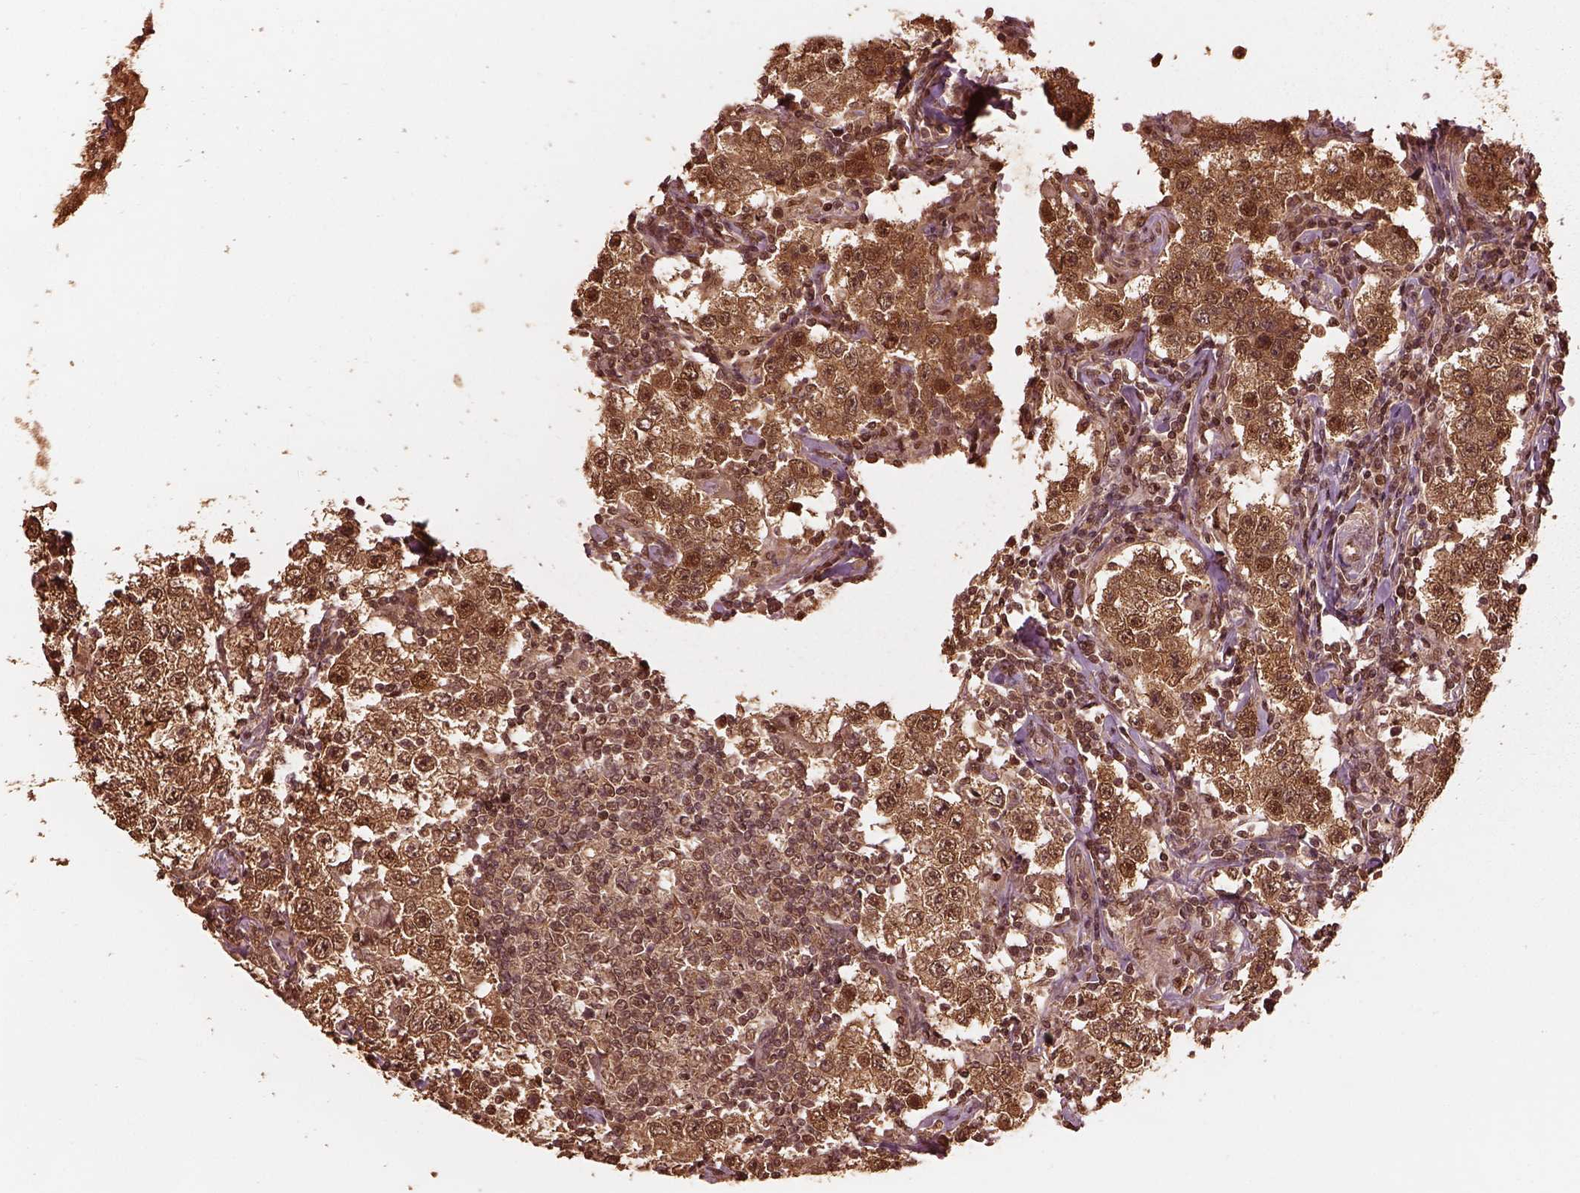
{"staining": {"intensity": "moderate", "quantity": ">75%", "location": "cytoplasmic/membranous,nuclear"}, "tissue": "testis cancer", "cell_type": "Tumor cells", "image_type": "cancer", "snomed": [{"axis": "morphology", "description": "Seminoma, NOS"}, {"axis": "morphology", "description": "Carcinoma, Embryonal, NOS"}, {"axis": "topography", "description": "Testis"}], "caption": "Immunohistochemical staining of human embryonal carcinoma (testis) exhibits medium levels of moderate cytoplasmic/membranous and nuclear expression in approximately >75% of tumor cells.", "gene": "PSMC5", "patient": {"sex": "male", "age": 41}}